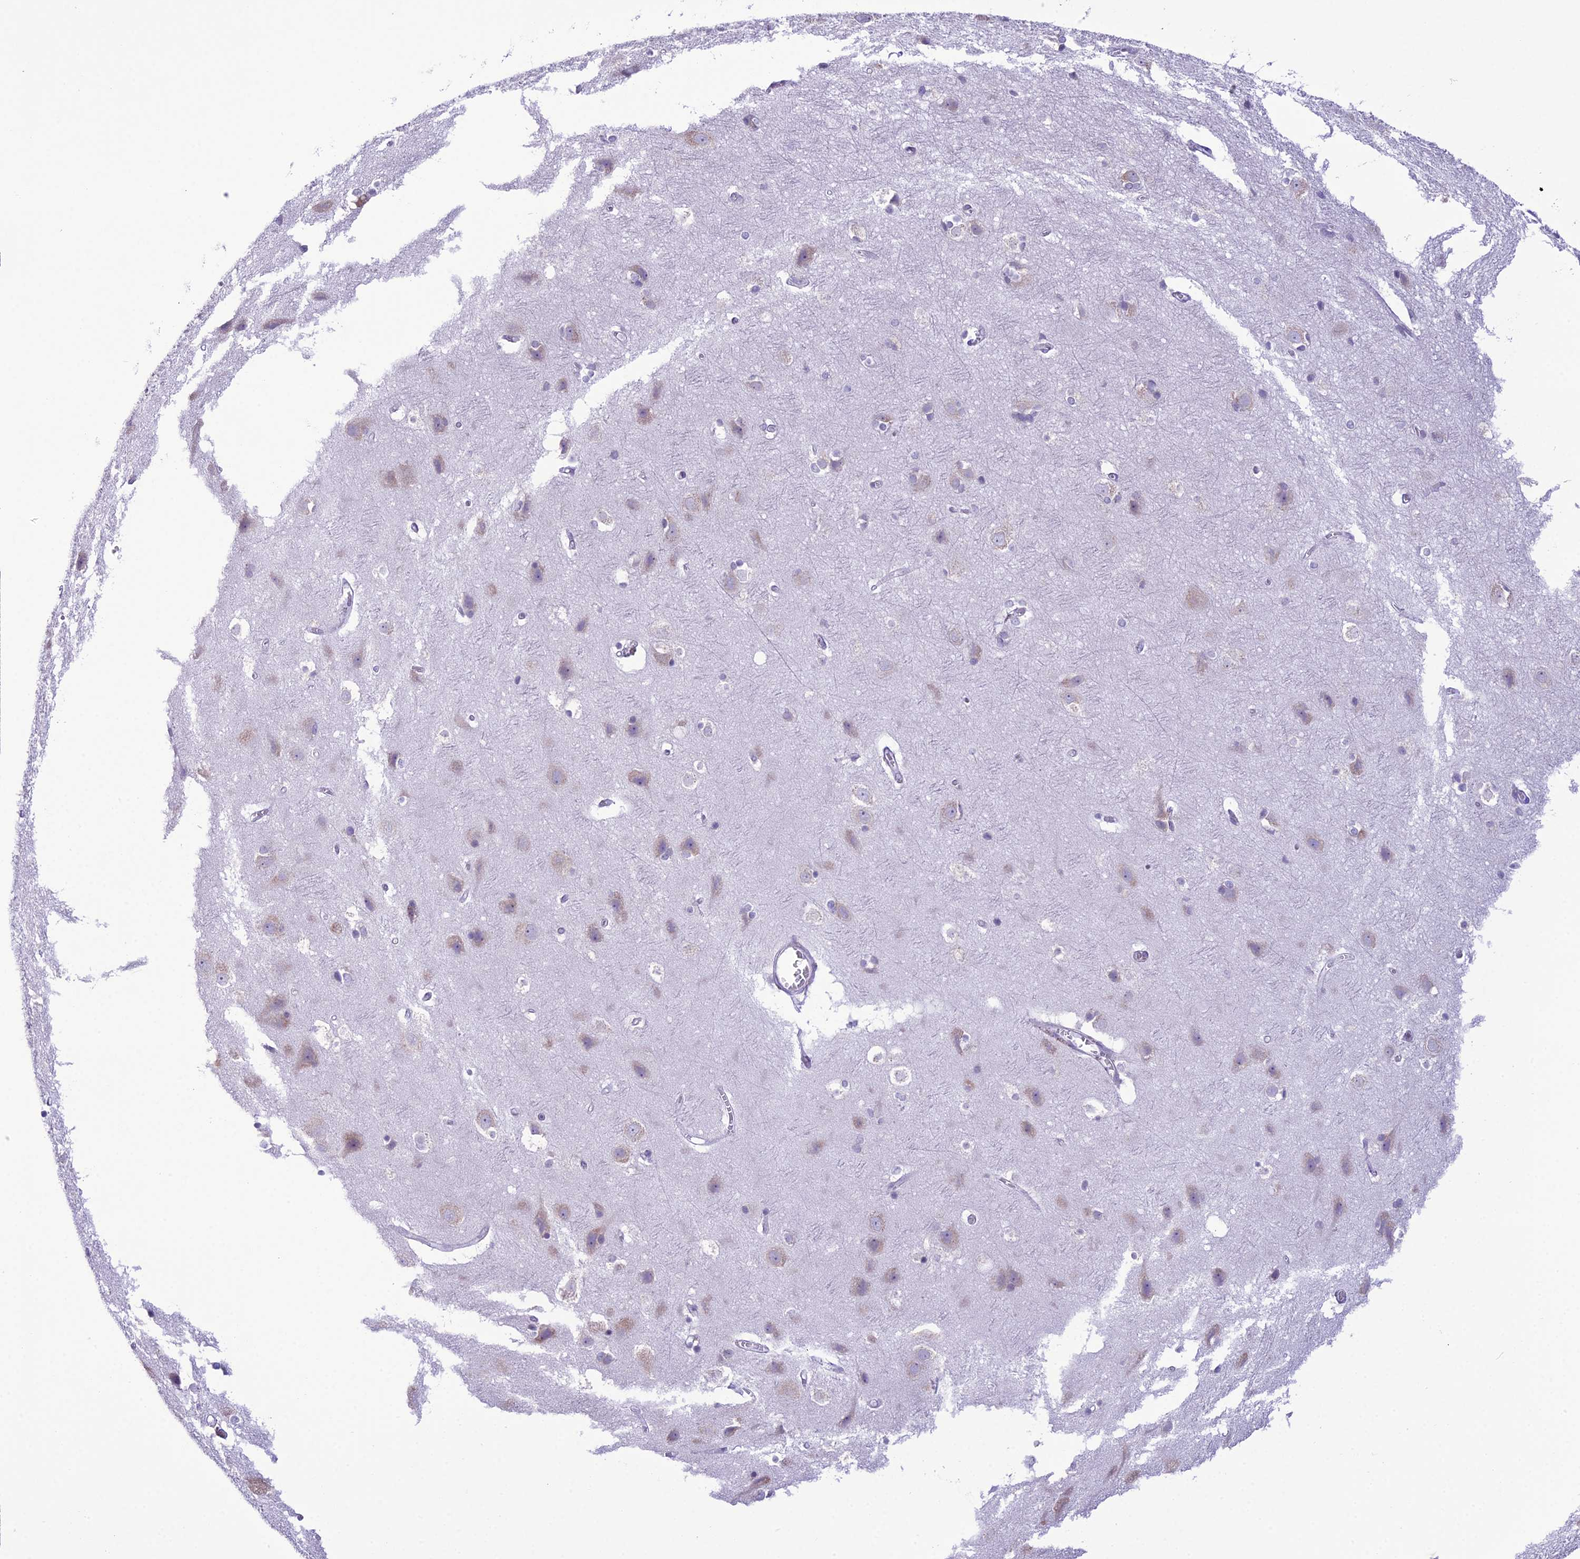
{"staining": {"intensity": "negative", "quantity": "none", "location": "none"}, "tissue": "cerebral cortex", "cell_type": "Endothelial cells", "image_type": "normal", "snomed": [{"axis": "morphology", "description": "Normal tissue, NOS"}, {"axis": "topography", "description": "Cerebral cortex"}], "caption": "The image shows no staining of endothelial cells in benign cerebral cortex. The staining was performed using DAB to visualize the protein expression in brown, while the nuclei were stained in blue with hematoxylin (Magnification: 20x).", "gene": "RPS26", "patient": {"sex": "male", "age": 54}}